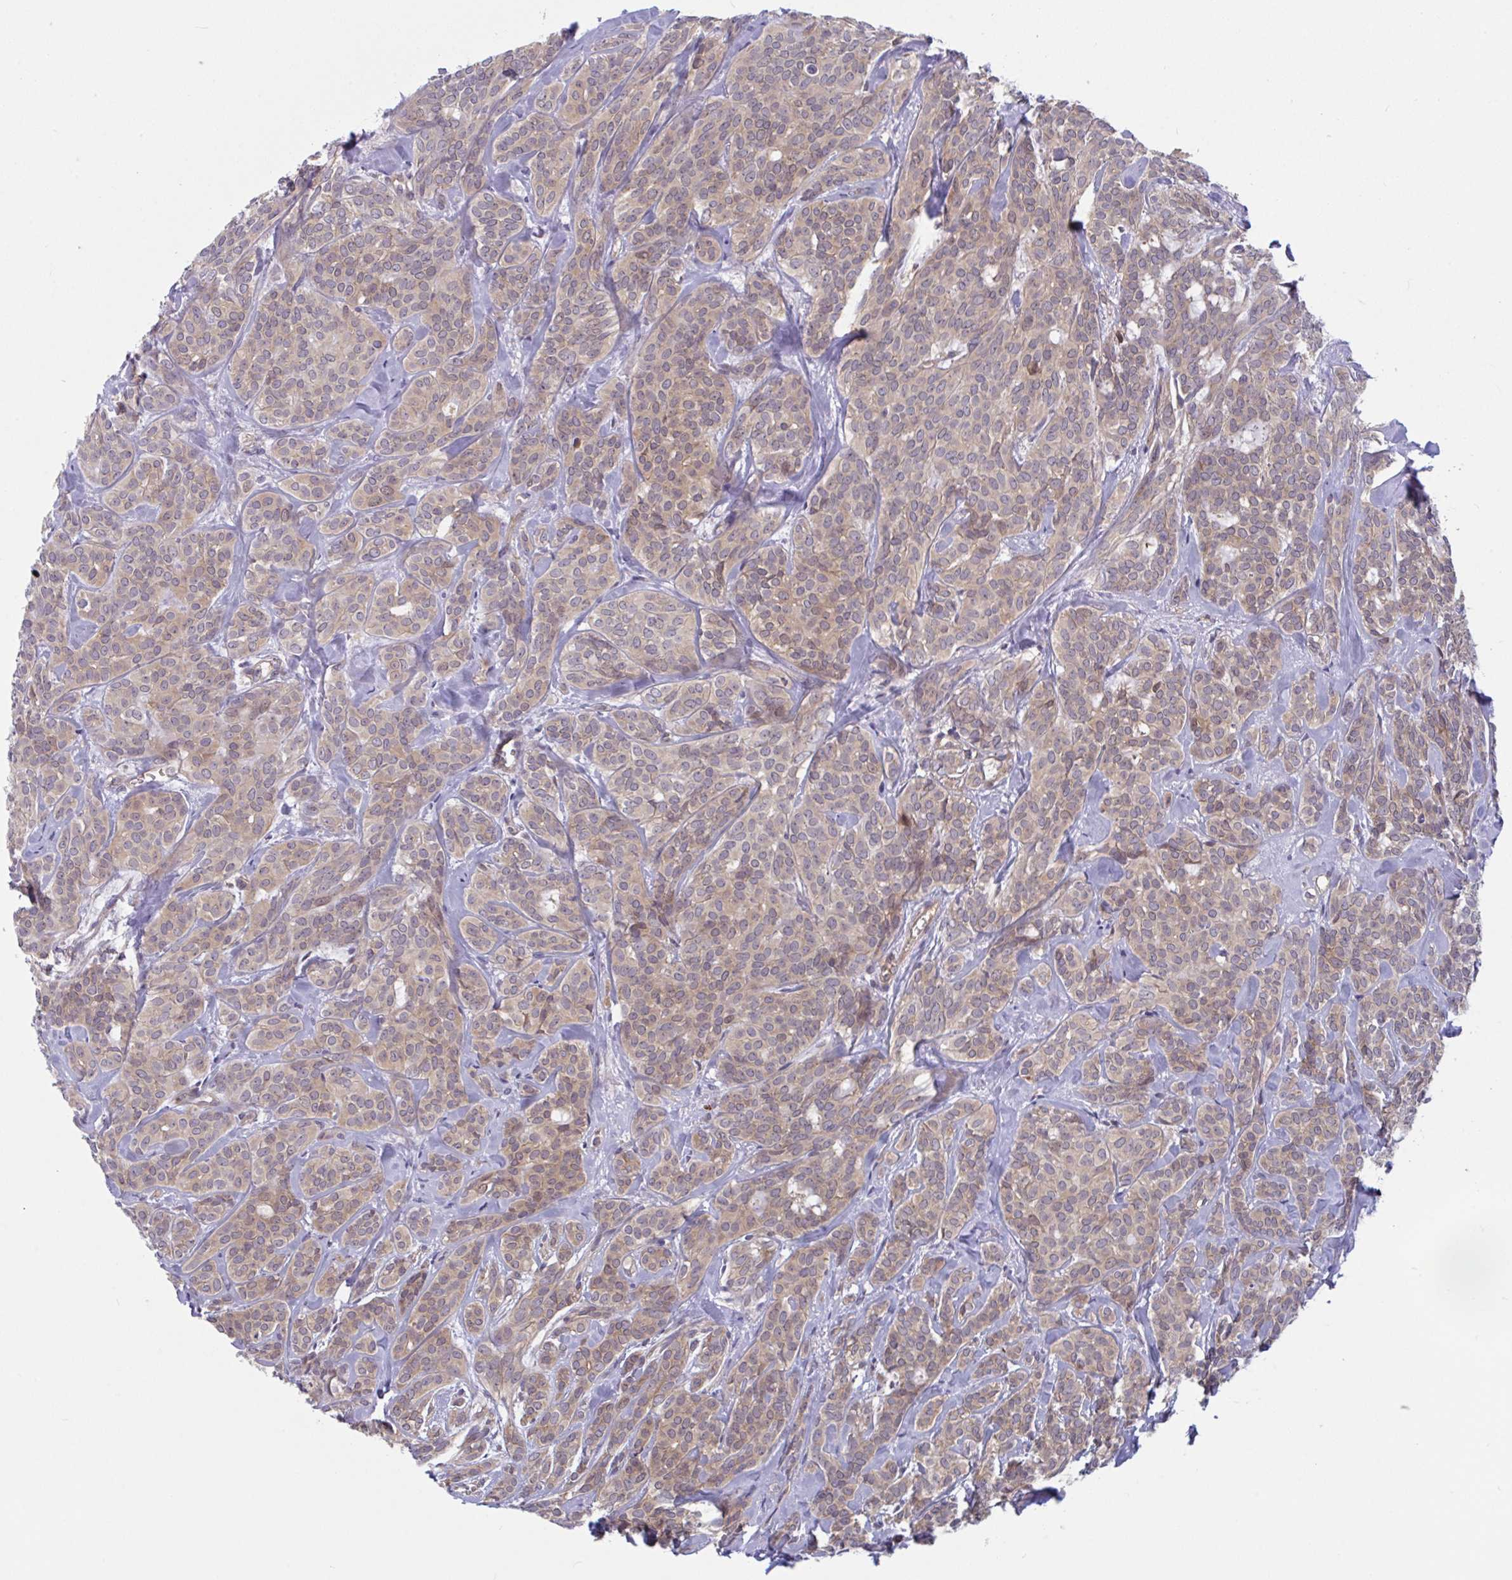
{"staining": {"intensity": "weak", "quantity": "25%-75%", "location": "cytoplasmic/membranous,nuclear"}, "tissue": "head and neck cancer", "cell_type": "Tumor cells", "image_type": "cancer", "snomed": [{"axis": "morphology", "description": "Adenocarcinoma, NOS"}, {"axis": "topography", "description": "Head-Neck"}], "caption": "Immunohistochemistry (IHC) of human head and neck cancer (adenocarcinoma) shows low levels of weak cytoplasmic/membranous and nuclear expression in about 25%-75% of tumor cells.", "gene": "LMNTD2", "patient": {"sex": "female", "age": 57}}